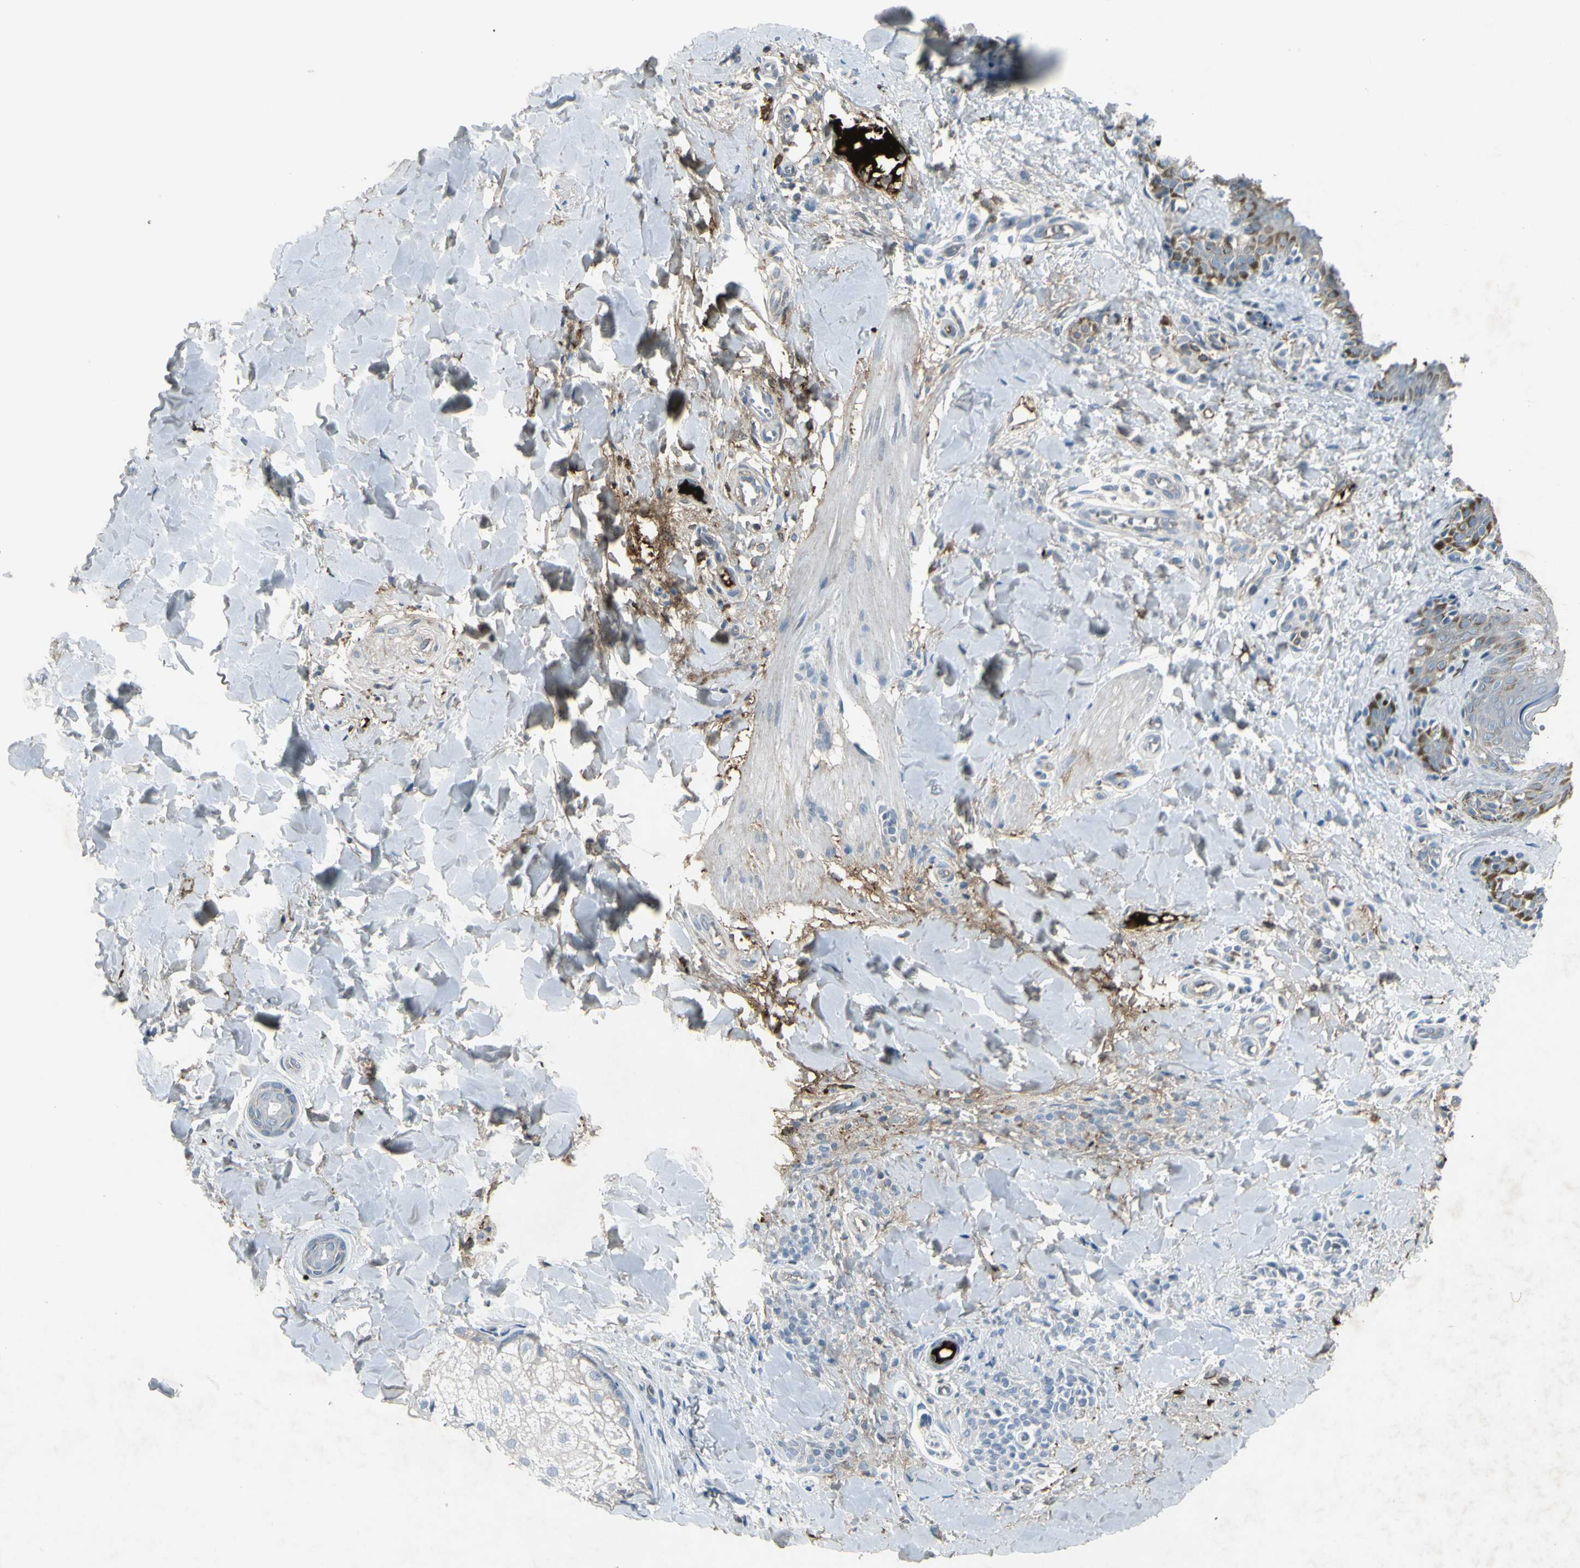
{"staining": {"intensity": "negative", "quantity": "none", "location": "none"}, "tissue": "skin", "cell_type": "Fibroblasts", "image_type": "normal", "snomed": [{"axis": "morphology", "description": "Normal tissue, NOS"}, {"axis": "topography", "description": "Skin"}], "caption": "High power microscopy photomicrograph of an IHC histopathology image of benign skin, revealing no significant expression in fibroblasts. (DAB immunohistochemistry (IHC), high magnification).", "gene": "IGHM", "patient": {"sex": "male", "age": 16}}